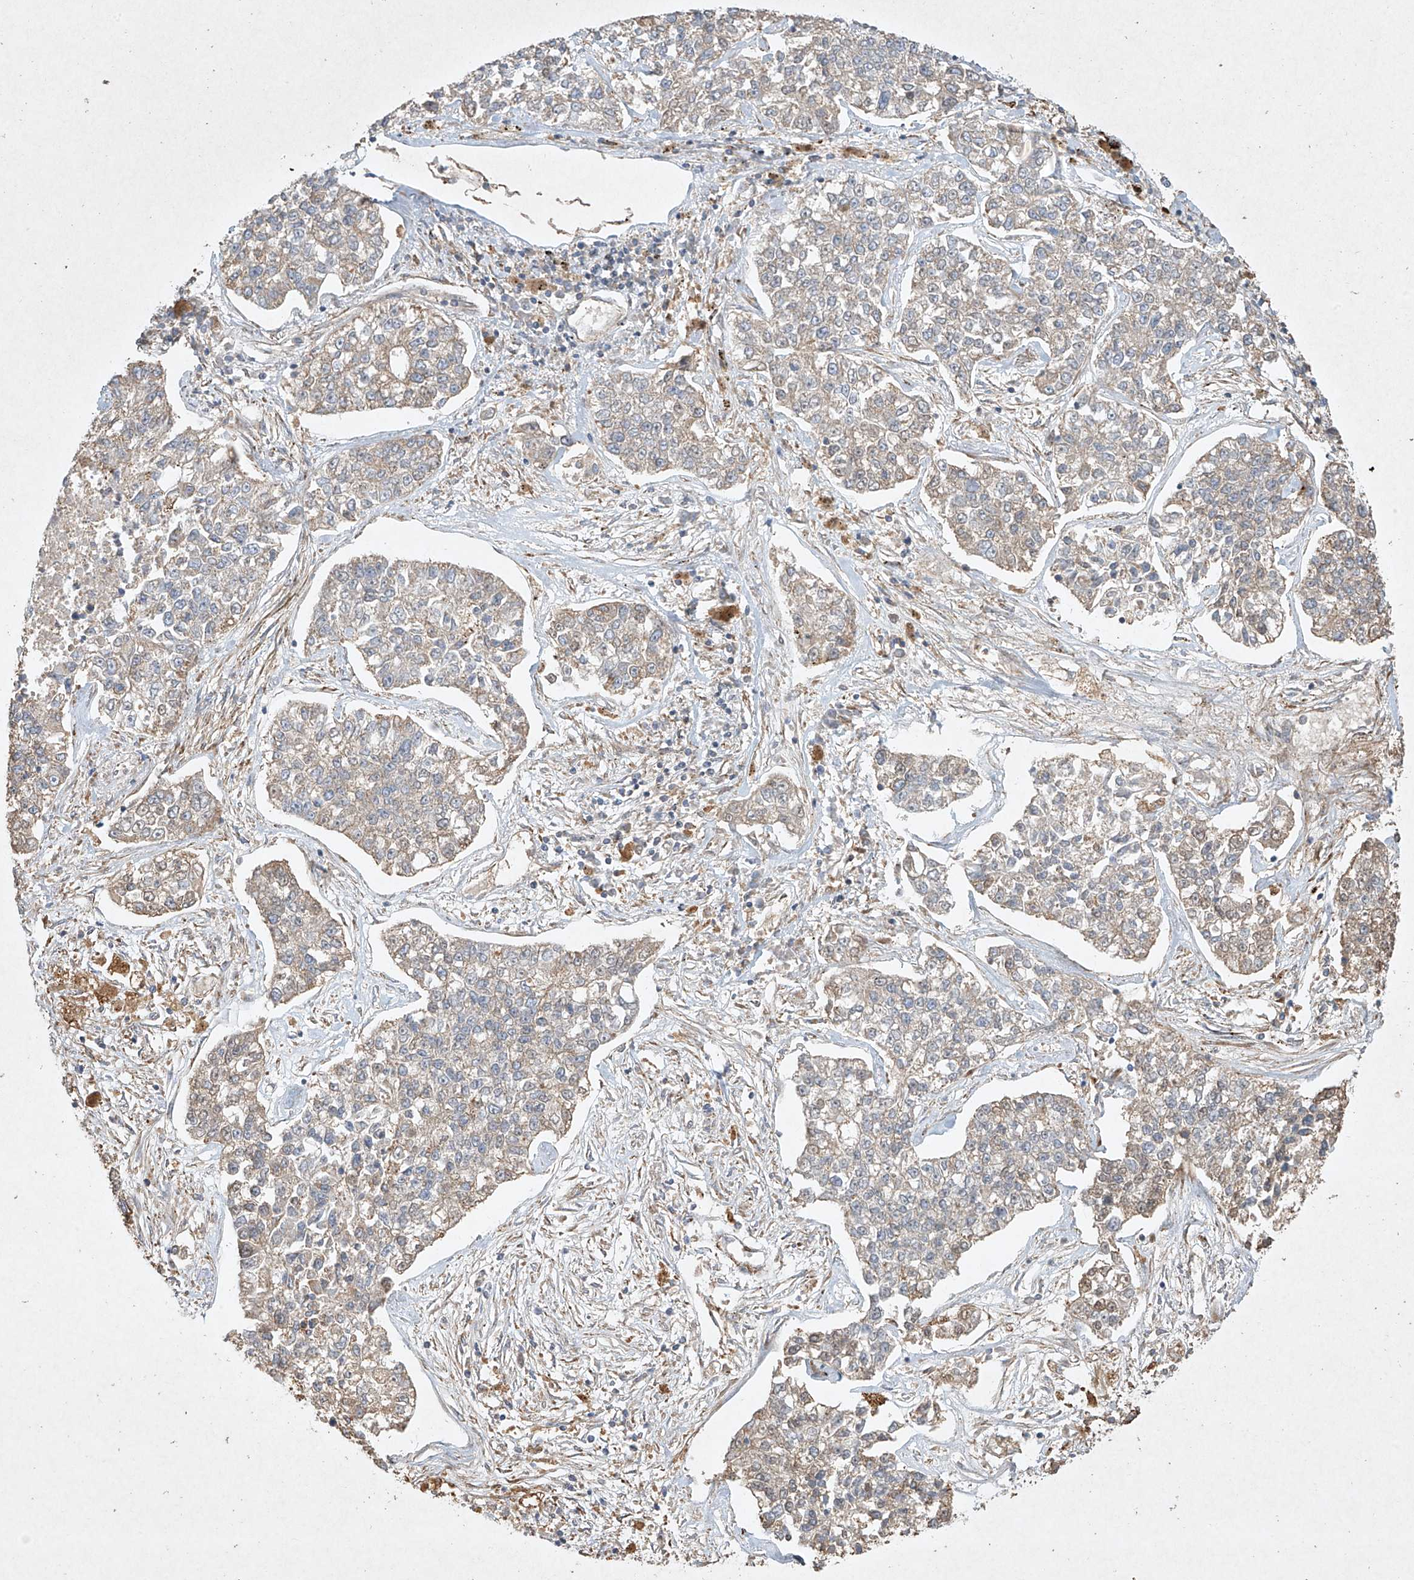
{"staining": {"intensity": "weak", "quantity": "25%-75%", "location": "cytoplasmic/membranous"}, "tissue": "lung cancer", "cell_type": "Tumor cells", "image_type": "cancer", "snomed": [{"axis": "morphology", "description": "Adenocarcinoma, NOS"}, {"axis": "topography", "description": "Lung"}], "caption": "Lung cancer stained for a protein reveals weak cytoplasmic/membranous positivity in tumor cells.", "gene": "SEMA3B", "patient": {"sex": "male", "age": 49}}